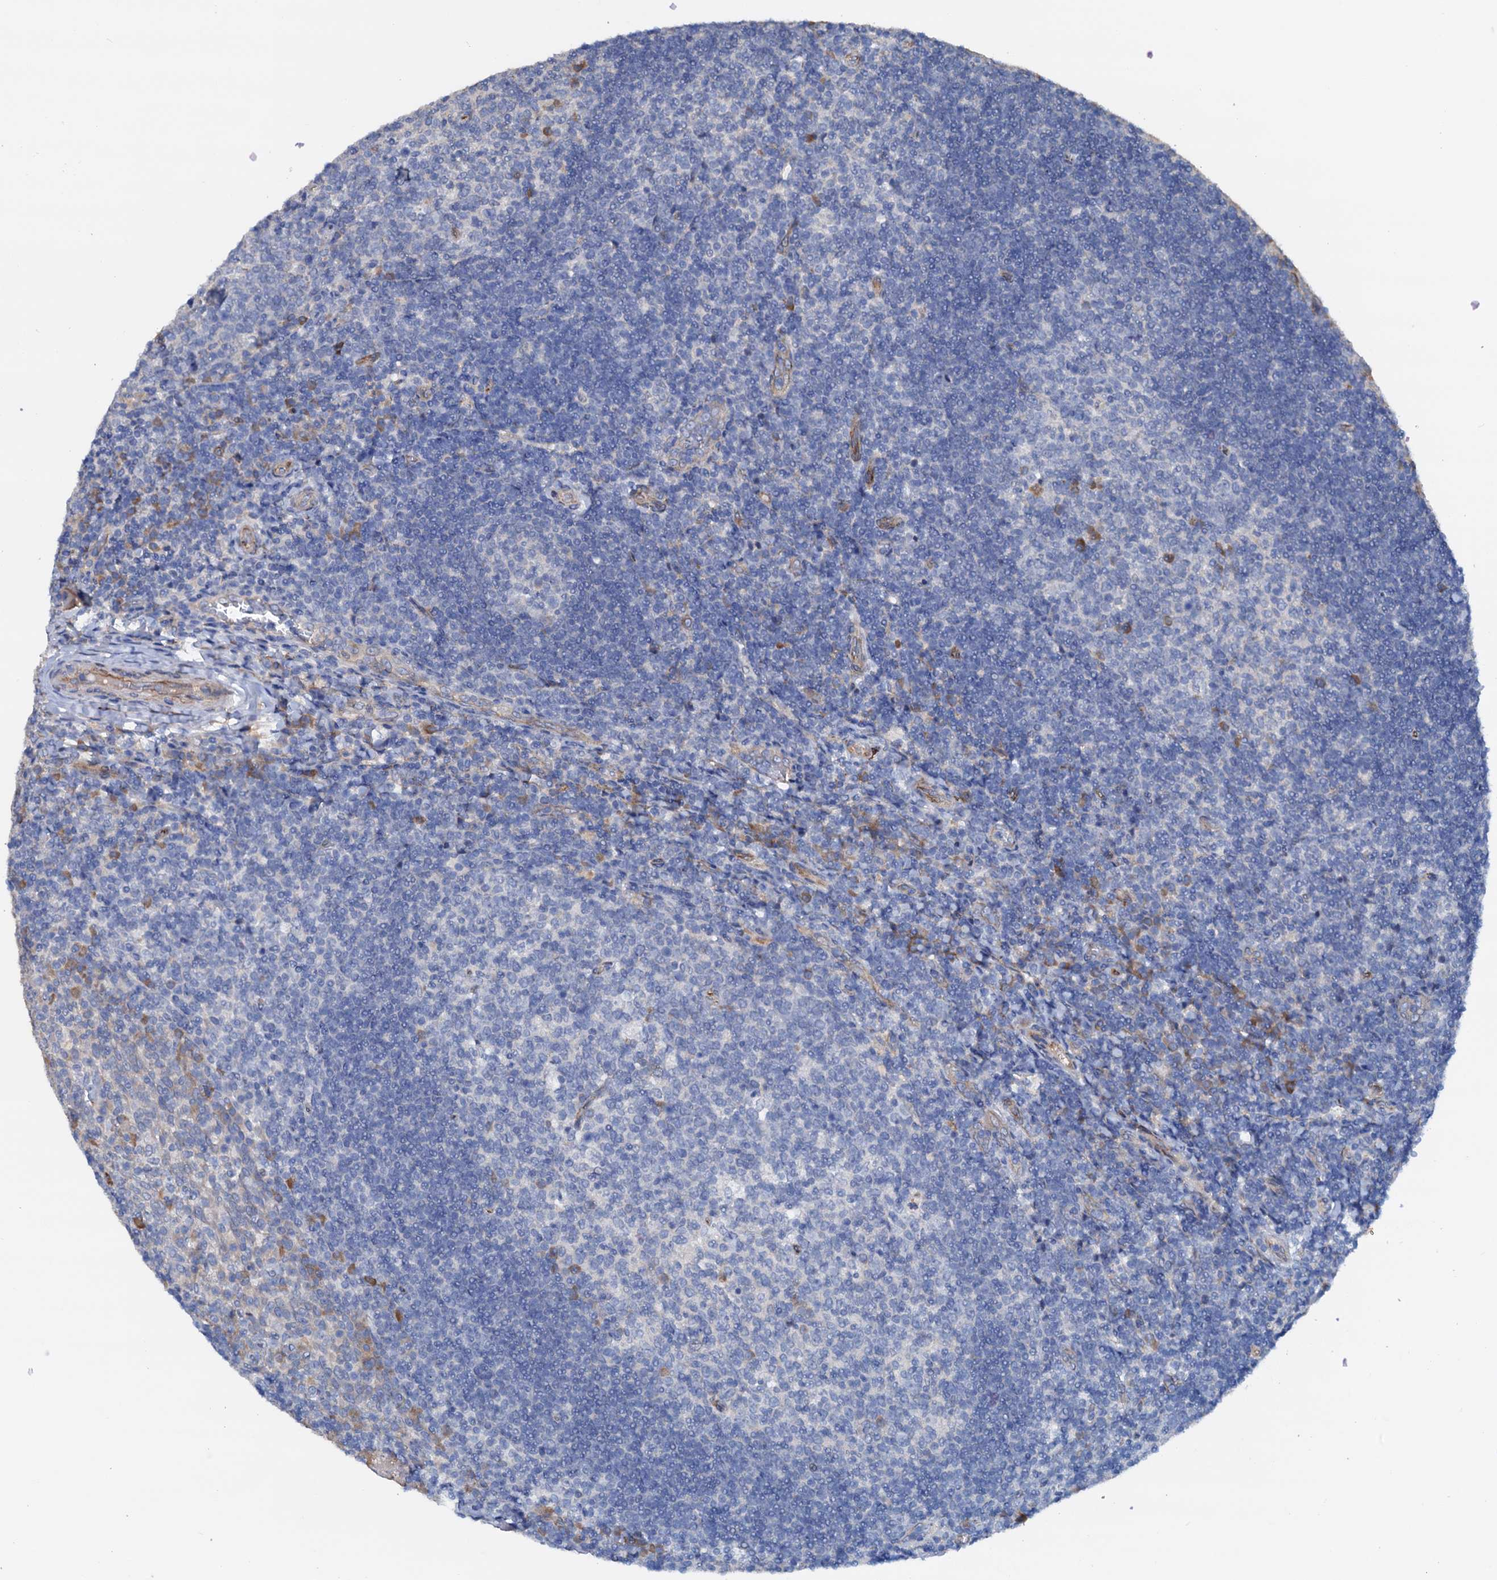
{"staining": {"intensity": "negative", "quantity": "none", "location": "none"}, "tissue": "tonsil", "cell_type": "Germinal center cells", "image_type": "normal", "snomed": [{"axis": "morphology", "description": "Normal tissue, NOS"}, {"axis": "topography", "description": "Tonsil"}], "caption": "DAB immunohistochemical staining of unremarkable tonsil demonstrates no significant expression in germinal center cells. (IHC, brightfield microscopy, high magnification).", "gene": "RASSF9", "patient": {"sex": "female", "age": 10}}